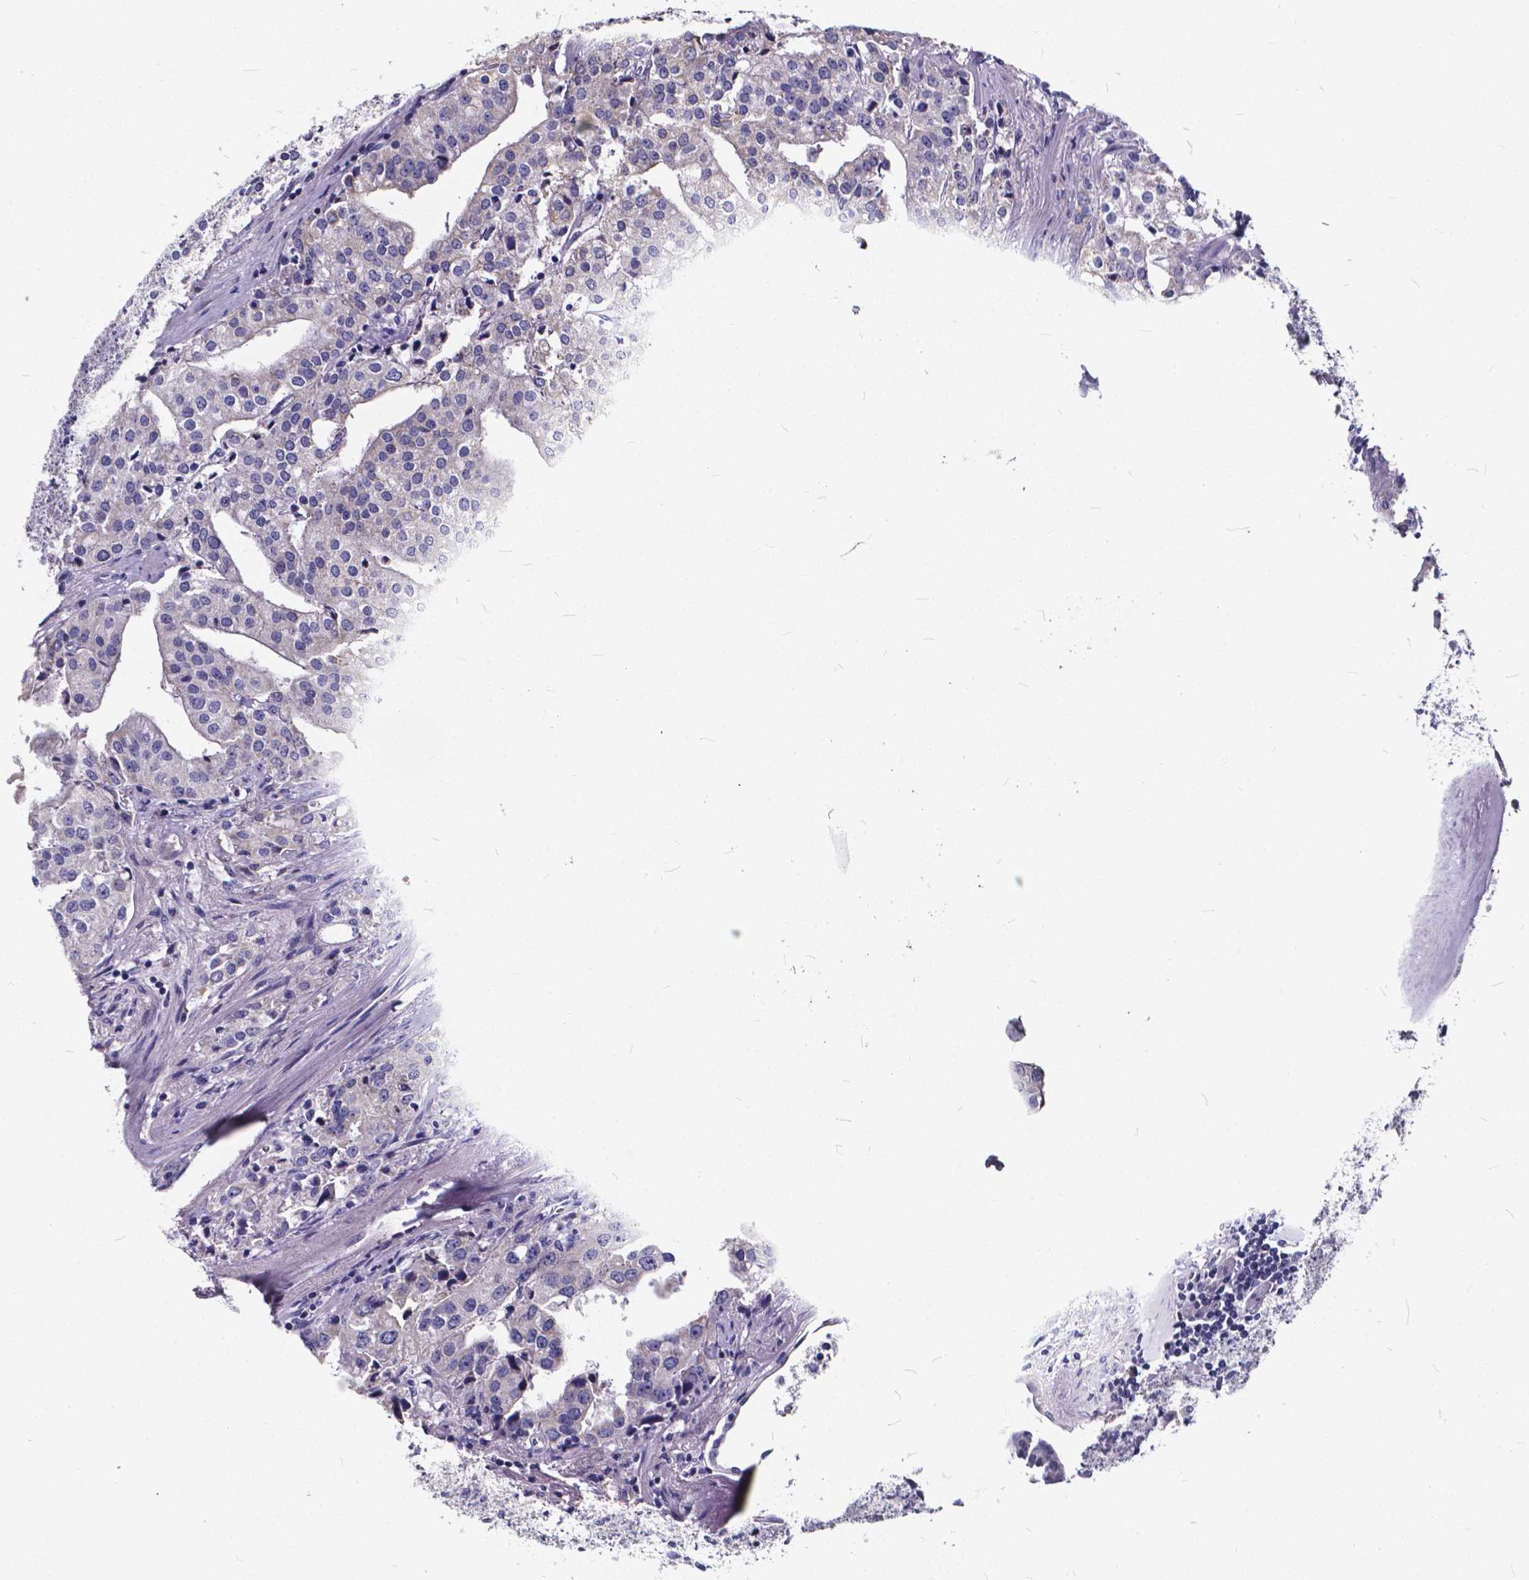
{"staining": {"intensity": "negative", "quantity": "none", "location": "none"}, "tissue": "prostate cancer", "cell_type": "Tumor cells", "image_type": "cancer", "snomed": [{"axis": "morphology", "description": "Adenocarcinoma, High grade"}, {"axis": "topography", "description": "Prostate"}], "caption": "A high-resolution micrograph shows immunohistochemistry staining of high-grade adenocarcinoma (prostate), which reveals no significant expression in tumor cells.", "gene": "SPEF2", "patient": {"sex": "male", "age": 68}}